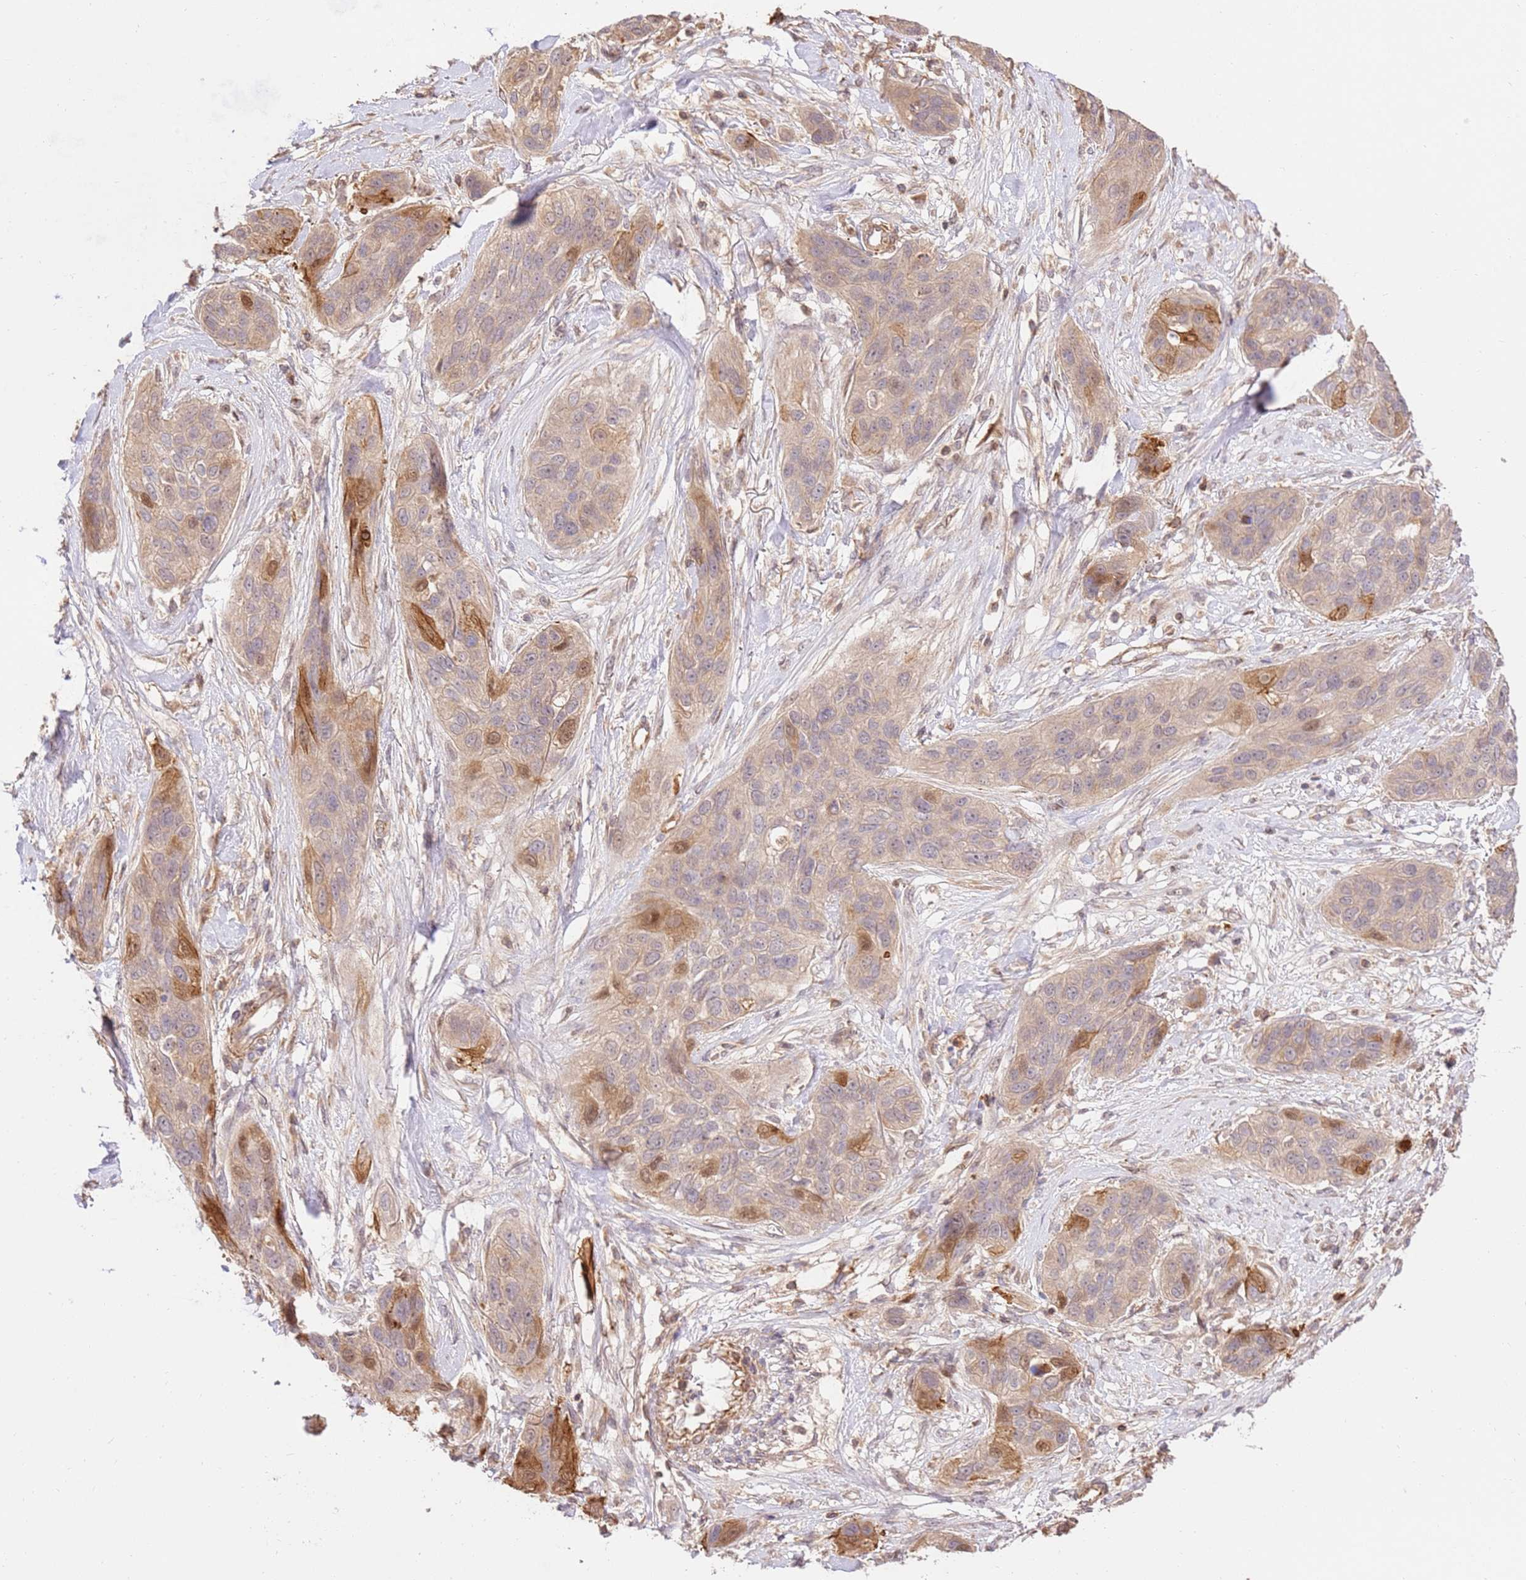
{"staining": {"intensity": "moderate", "quantity": "<25%", "location": "cytoplasmic/membranous"}, "tissue": "lung cancer", "cell_type": "Tumor cells", "image_type": "cancer", "snomed": [{"axis": "morphology", "description": "Squamous cell carcinoma, NOS"}, {"axis": "topography", "description": "Lung"}], "caption": "IHC of human lung cancer (squamous cell carcinoma) displays low levels of moderate cytoplasmic/membranous staining in approximately <25% of tumor cells. (DAB (3,3'-diaminobenzidine) IHC with brightfield microscopy, high magnification).", "gene": "KATNAL2", "patient": {"sex": "female", "age": 70}}